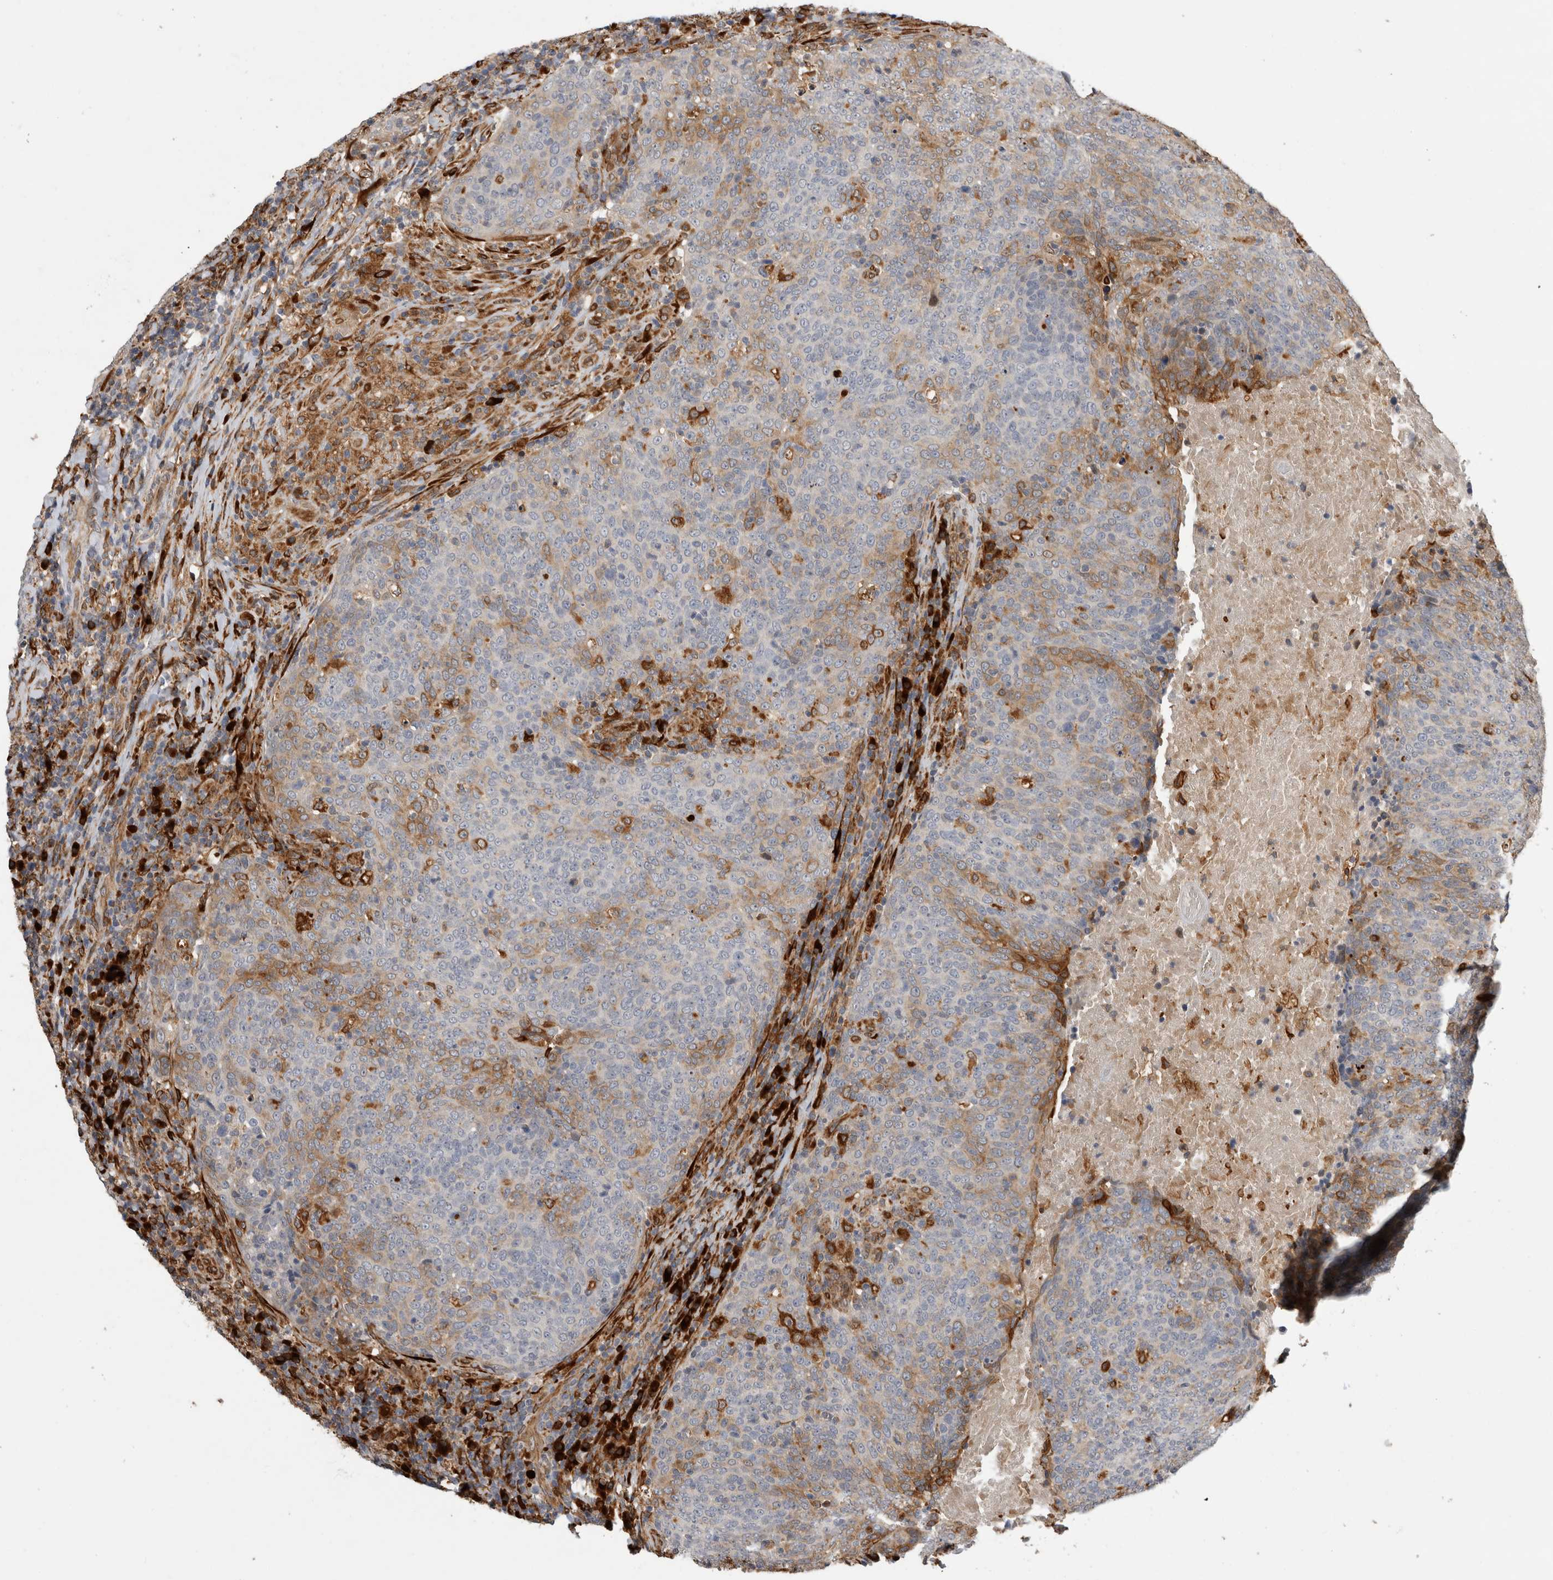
{"staining": {"intensity": "negative", "quantity": "none", "location": "none"}, "tissue": "head and neck cancer", "cell_type": "Tumor cells", "image_type": "cancer", "snomed": [{"axis": "morphology", "description": "Squamous cell carcinoma, NOS"}, {"axis": "morphology", "description": "Squamous cell carcinoma, metastatic, NOS"}, {"axis": "topography", "description": "Lymph node"}, {"axis": "topography", "description": "Head-Neck"}], "caption": "An immunohistochemistry (IHC) image of head and neck cancer is shown. There is no staining in tumor cells of head and neck cancer.", "gene": "APOL2", "patient": {"sex": "male", "age": 62}}